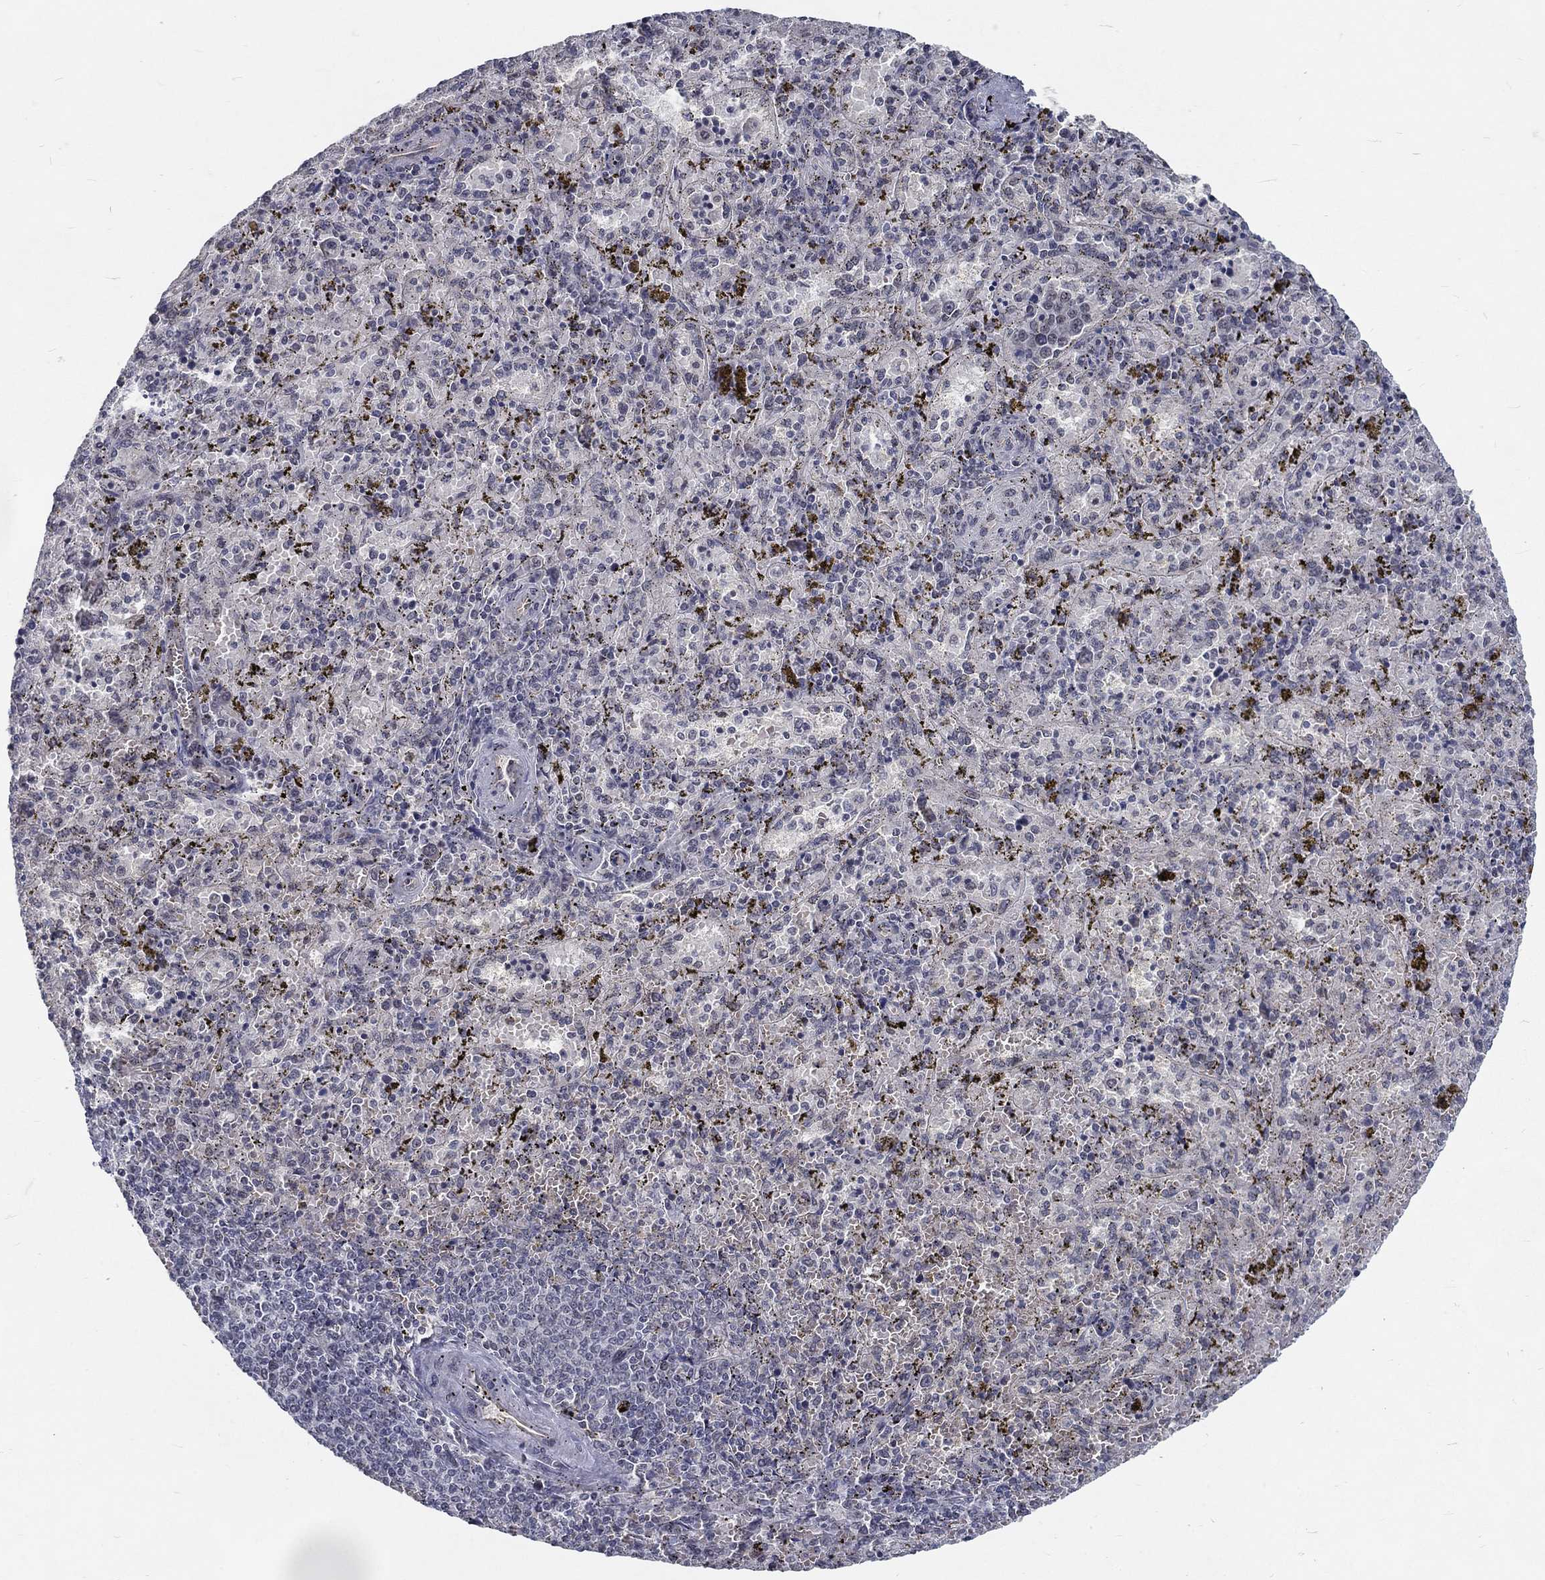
{"staining": {"intensity": "negative", "quantity": "none", "location": "none"}, "tissue": "spleen", "cell_type": "Cells in red pulp", "image_type": "normal", "snomed": [{"axis": "morphology", "description": "Normal tissue, NOS"}, {"axis": "topography", "description": "Spleen"}], "caption": "IHC micrograph of normal spleen: human spleen stained with DAB shows no significant protein positivity in cells in red pulp.", "gene": "ZBED1", "patient": {"sex": "female", "age": 50}}